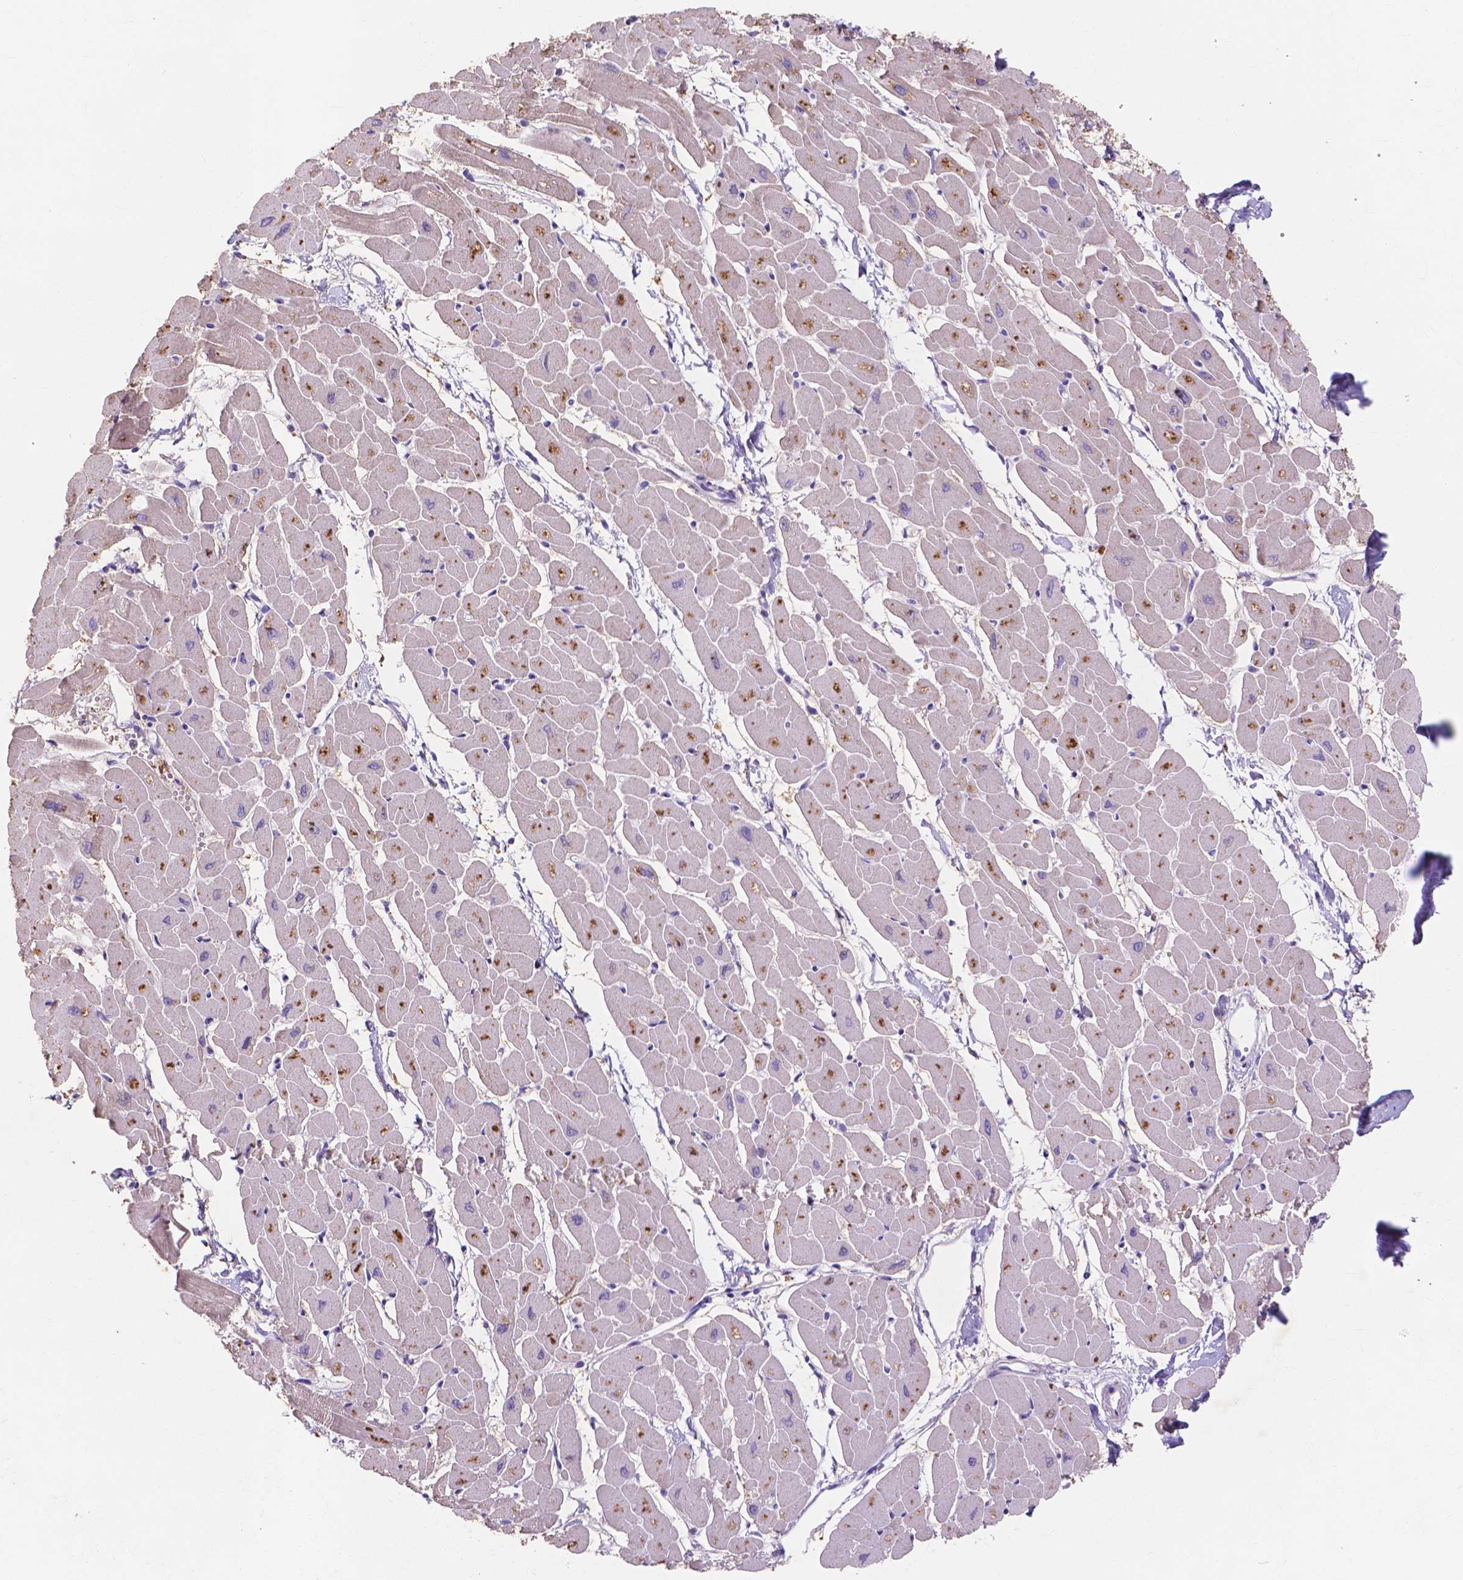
{"staining": {"intensity": "moderate", "quantity": "<25%", "location": "cytoplasmic/membranous"}, "tissue": "heart muscle", "cell_type": "Cardiomyocytes", "image_type": "normal", "snomed": [{"axis": "morphology", "description": "Normal tissue, NOS"}, {"axis": "topography", "description": "Heart"}], "caption": "Cardiomyocytes demonstrate low levels of moderate cytoplasmic/membranous staining in about <25% of cells in benign heart muscle.", "gene": "MMP11", "patient": {"sex": "male", "age": 57}}